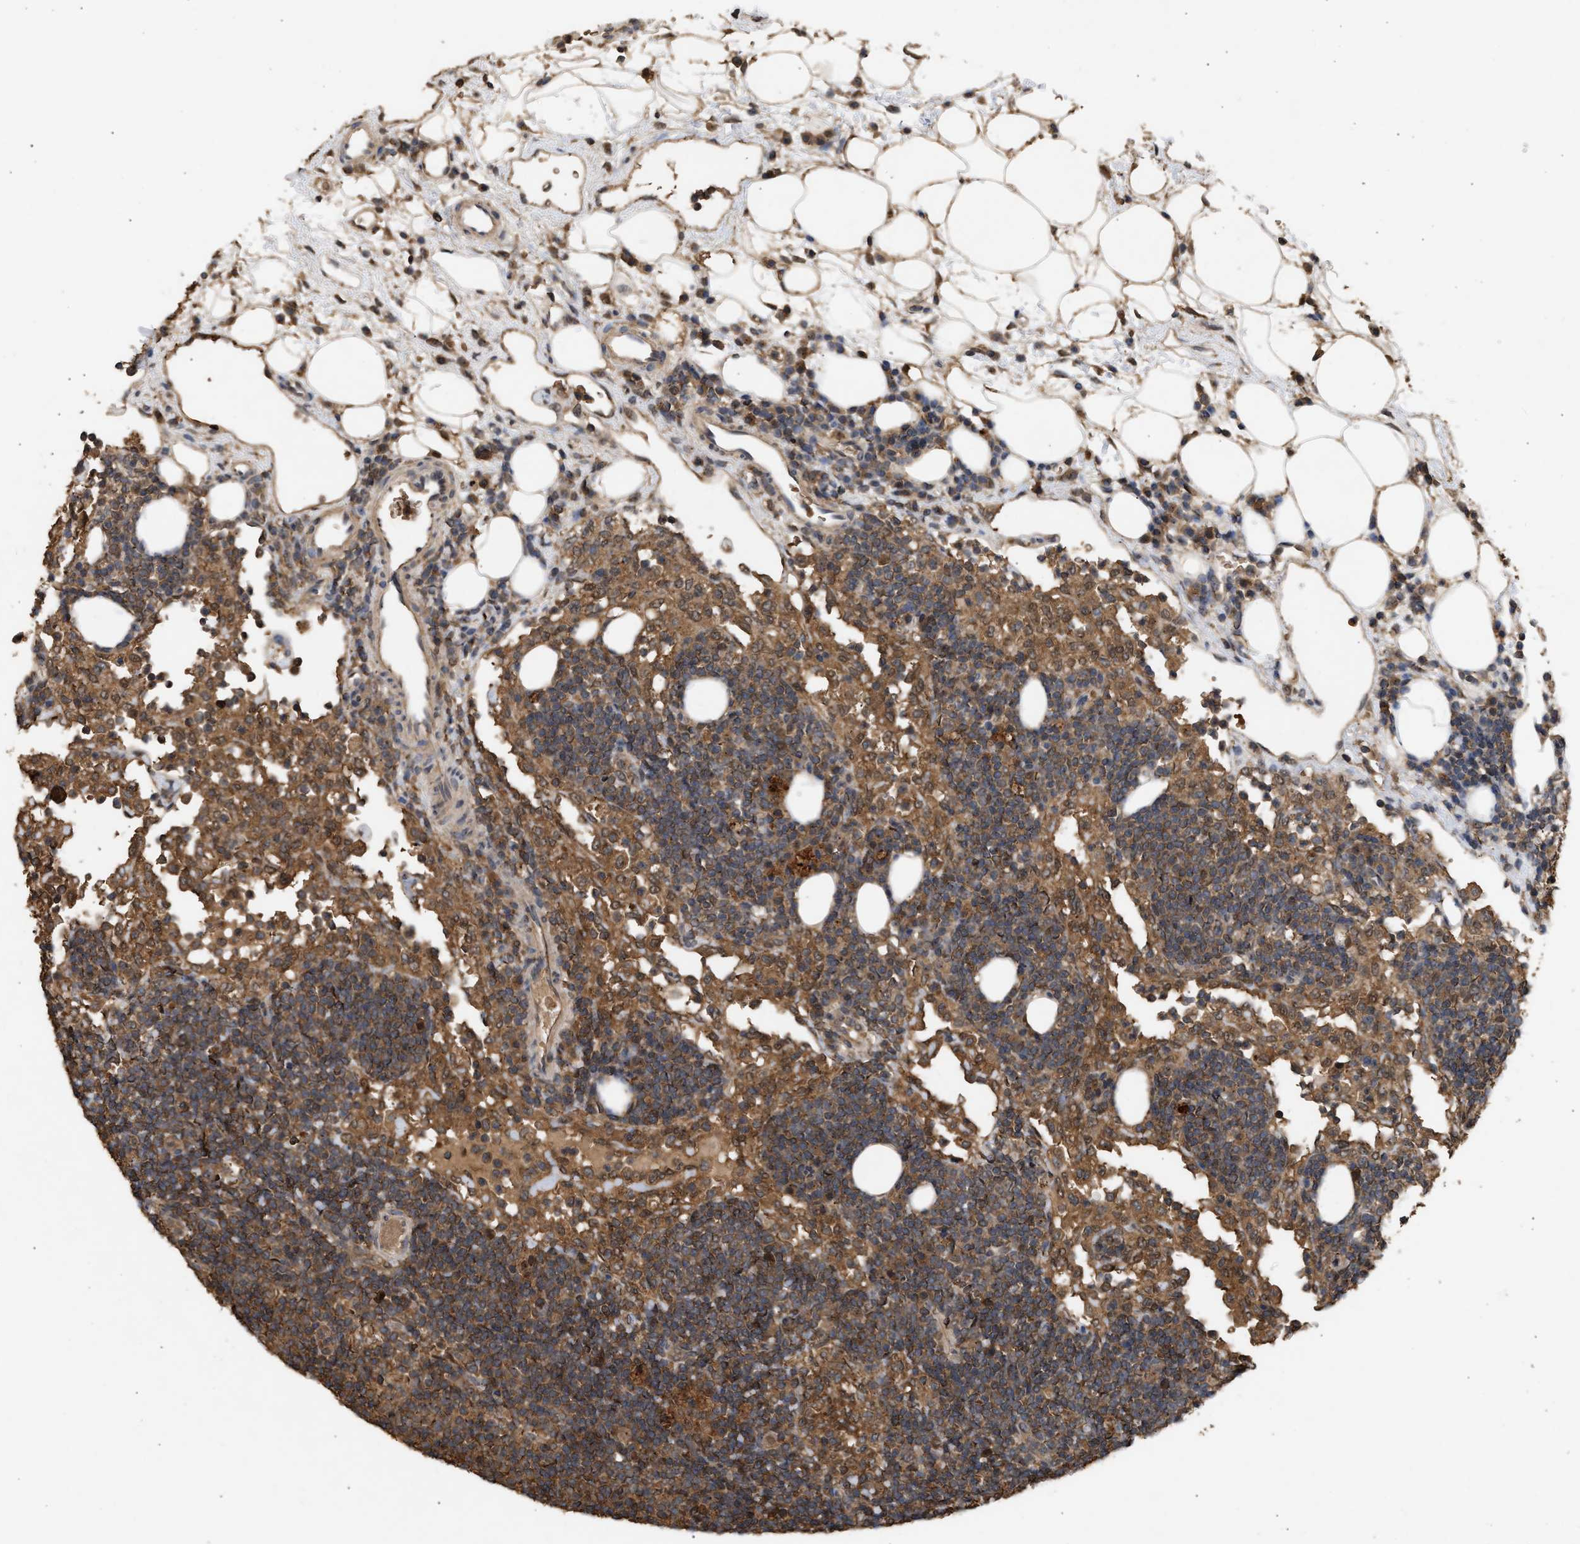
{"staining": {"intensity": "strong", "quantity": ">75%", "location": "cytoplasmic/membranous,nuclear"}, "tissue": "lymph node", "cell_type": "Germinal center cells", "image_type": "normal", "snomed": [{"axis": "morphology", "description": "Normal tissue, NOS"}, {"axis": "morphology", "description": "Carcinoid, malignant, NOS"}, {"axis": "topography", "description": "Lymph node"}], "caption": "Immunohistochemical staining of unremarkable human lymph node demonstrates high levels of strong cytoplasmic/membranous,nuclear staining in approximately >75% of germinal center cells.", "gene": "FITM1", "patient": {"sex": "male", "age": 47}}